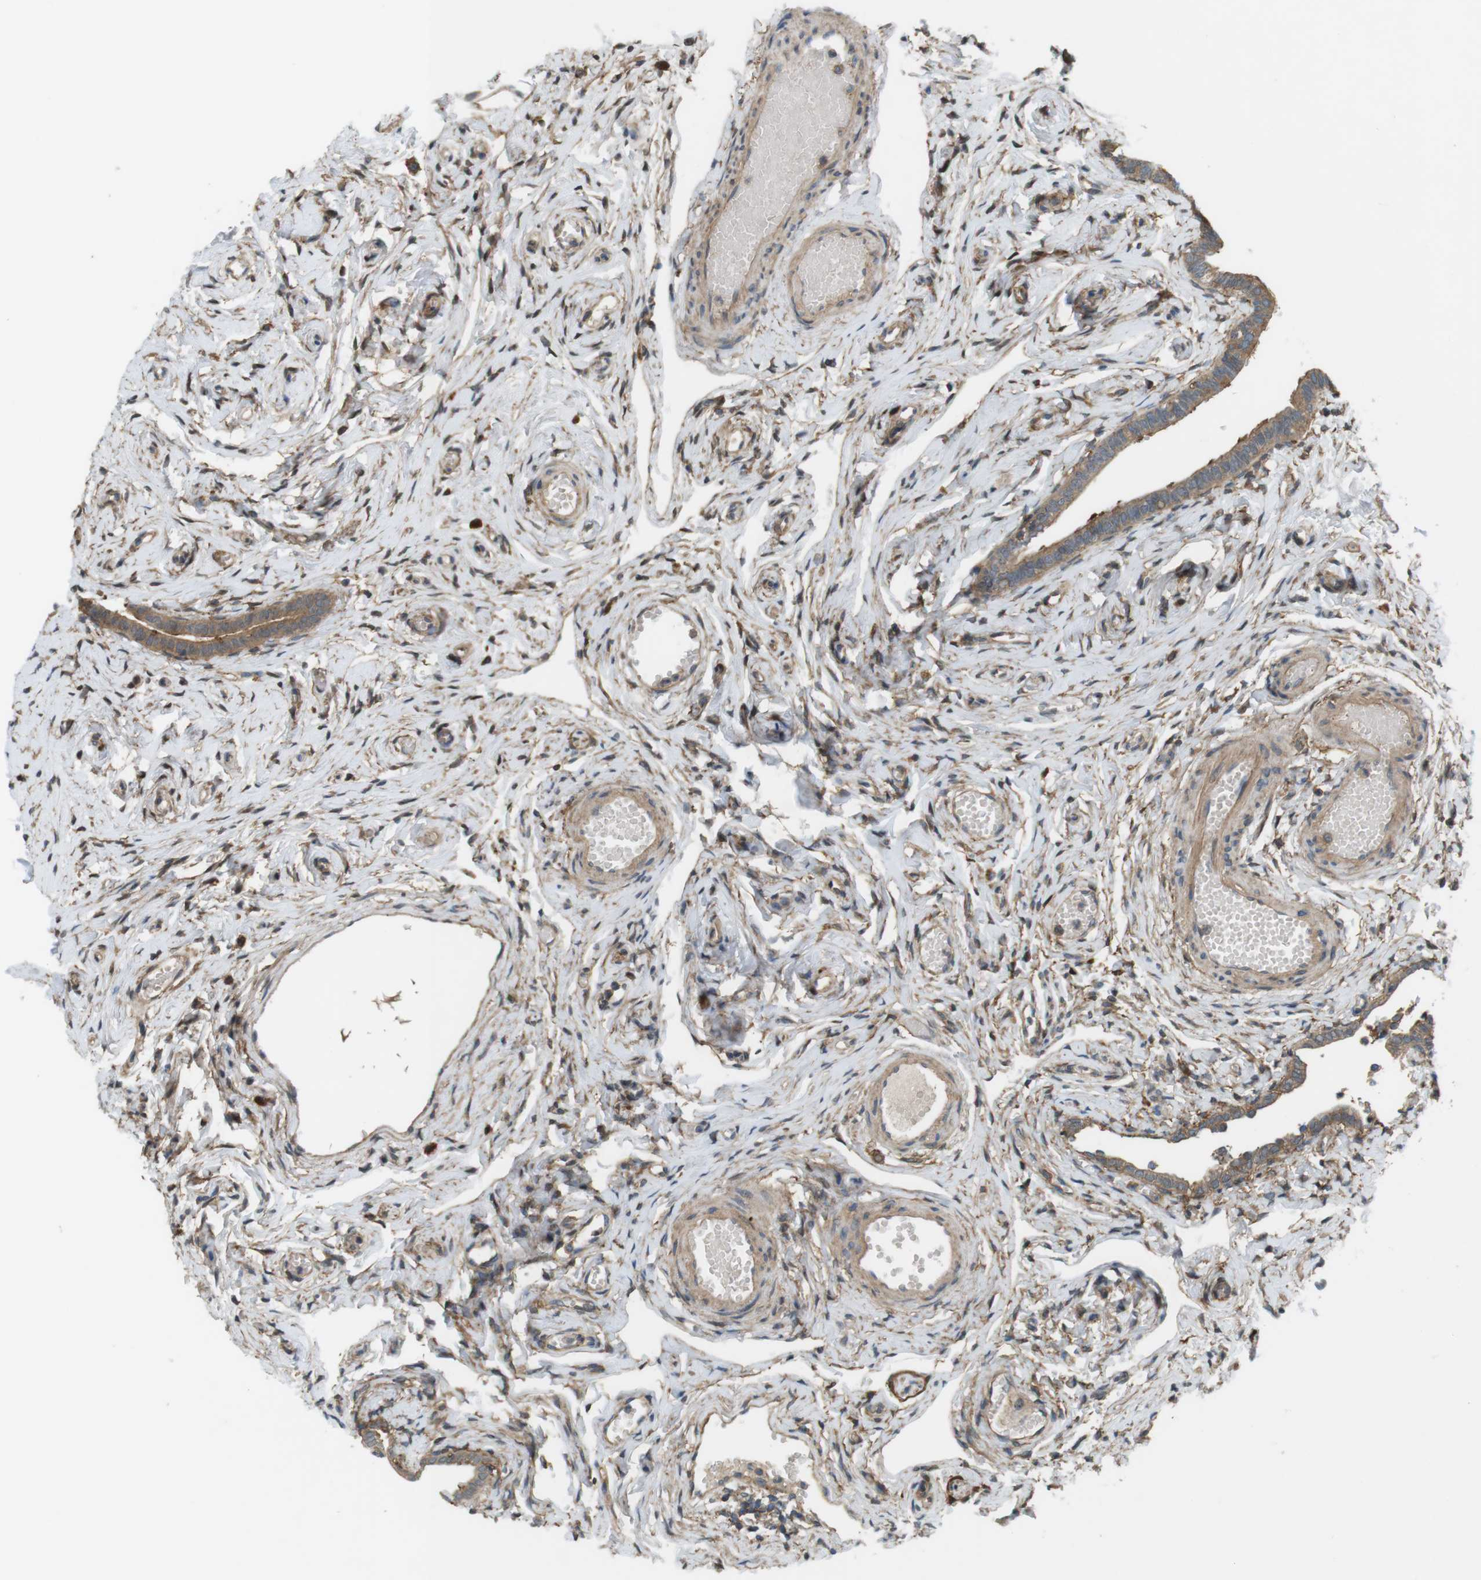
{"staining": {"intensity": "moderate", "quantity": ">75%", "location": "cytoplasmic/membranous"}, "tissue": "fallopian tube", "cell_type": "Glandular cells", "image_type": "normal", "snomed": [{"axis": "morphology", "description": "Normal tissue, NOS"}, {"axis": "topography", "description": "Fallopian tube"}], "caption": "Fallopian tube stained with a protein marker shows moderate staining in glandular cells.", "gene": "DDAH2", "patient": {"sex": "female", "age": 71}}